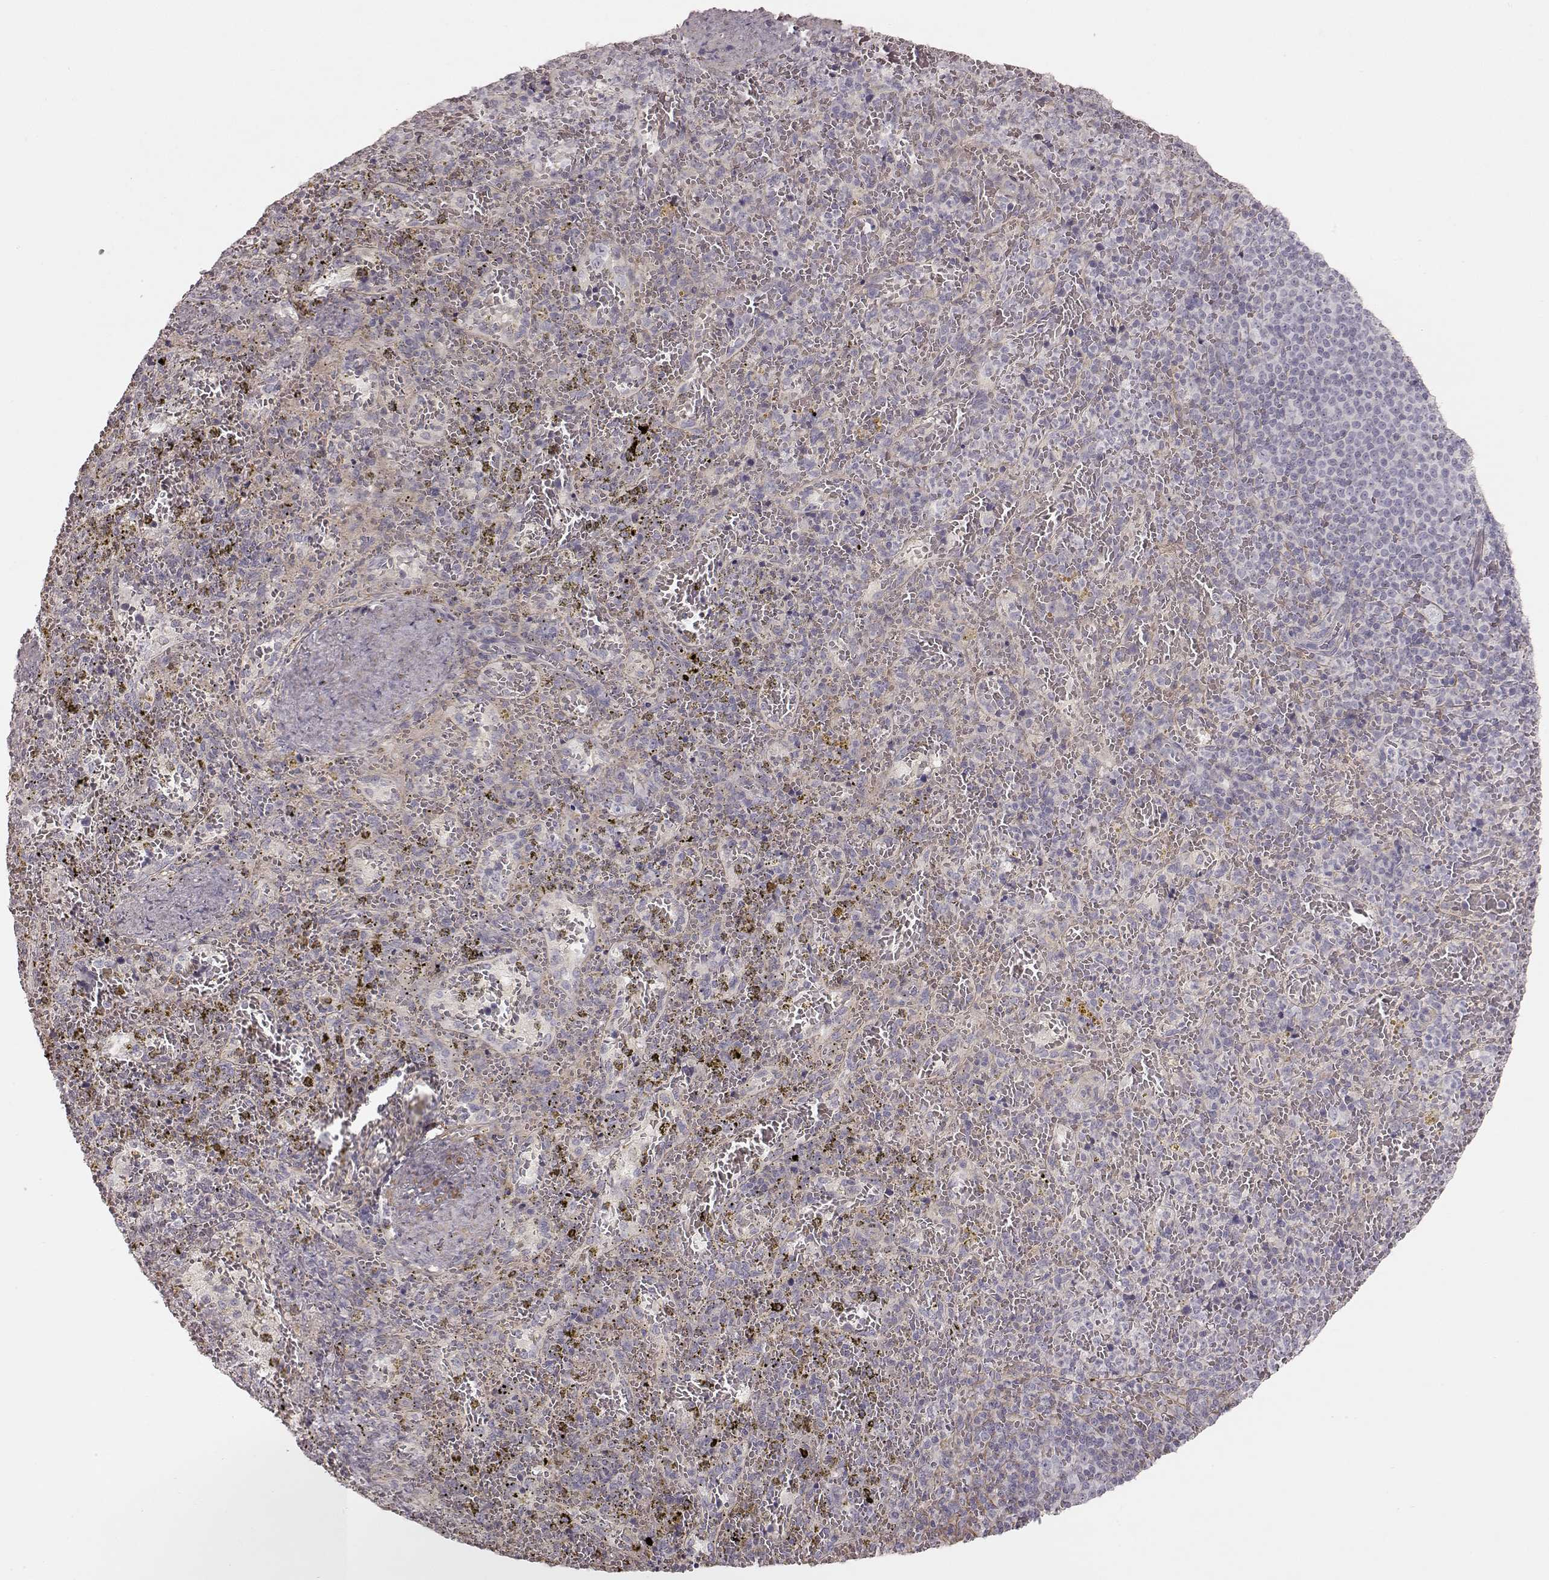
{"staining": {"intensity": "negative", "quantity": "none", "location": "none"}, "tissue": "spleen", "cell_type": "Cells in red pulp", "image_type": "normal", "snomed": [{"axis": "morphology", "description": "Normal tissue, NOS"}, {"axis": "topography", "description": "Spleen"}], "caption": "DAB immunohistochemical staining of normal human spleen shows no significant positivity in cells in red pulp.", "gene": "PRLHR", "patient": {"sex": "female", "age": 50}}